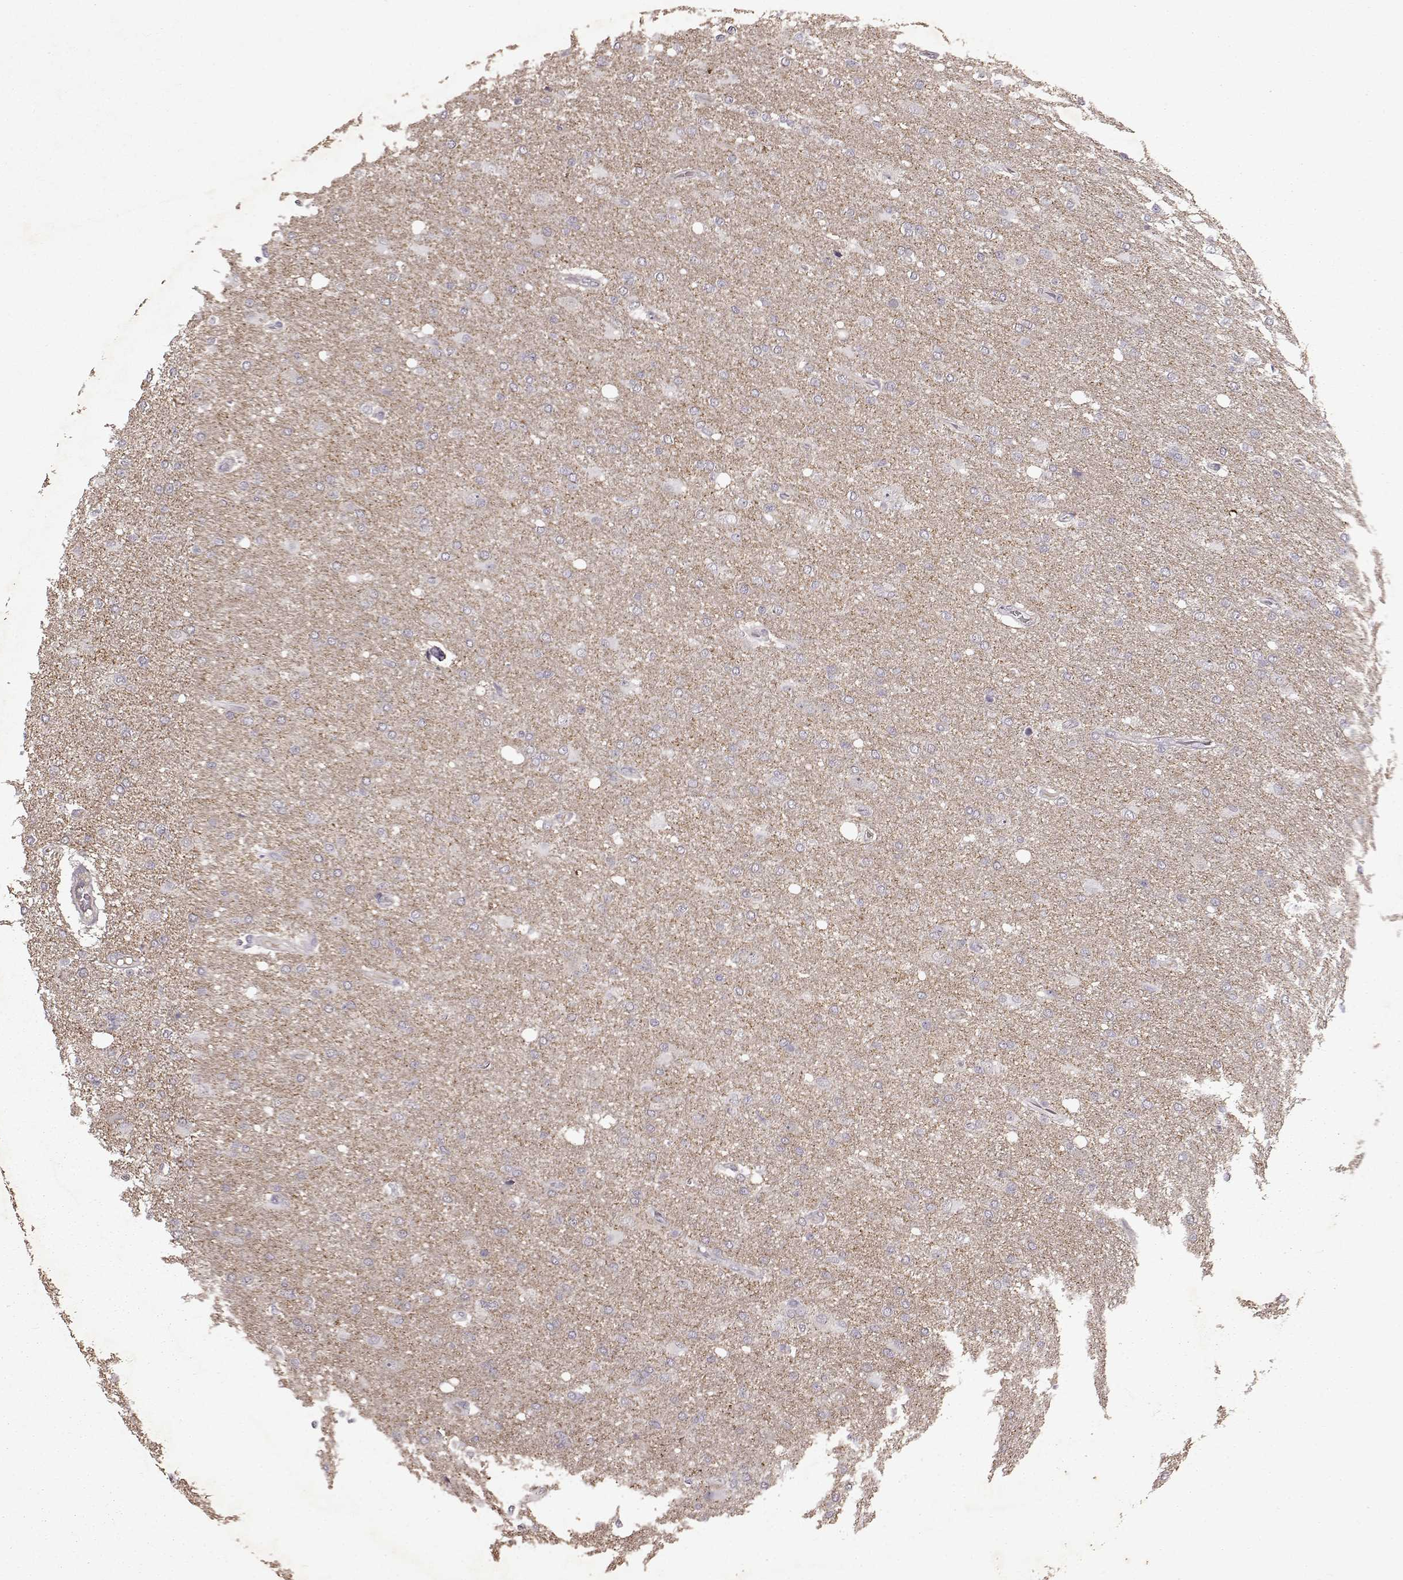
{"staining": {"intensity": "negative", "quantity": "none", "location": "none"}, "tissue": "glioma", "cell_type": "Tumor cells", "image_type": "cancer", "snomed": [{"axis": "morphology", "description": "Glioma, malignant, High grade"}, {"axis": "topography", "description": "Cerebral cortex"}], "caption": "This is an immunohistochemistry histopathology image of high-grade glioma (malignant). There is no positivity in tumor cells.", "gene": "FRRS1L", "patient": {"sex": "male", "age": 70}}